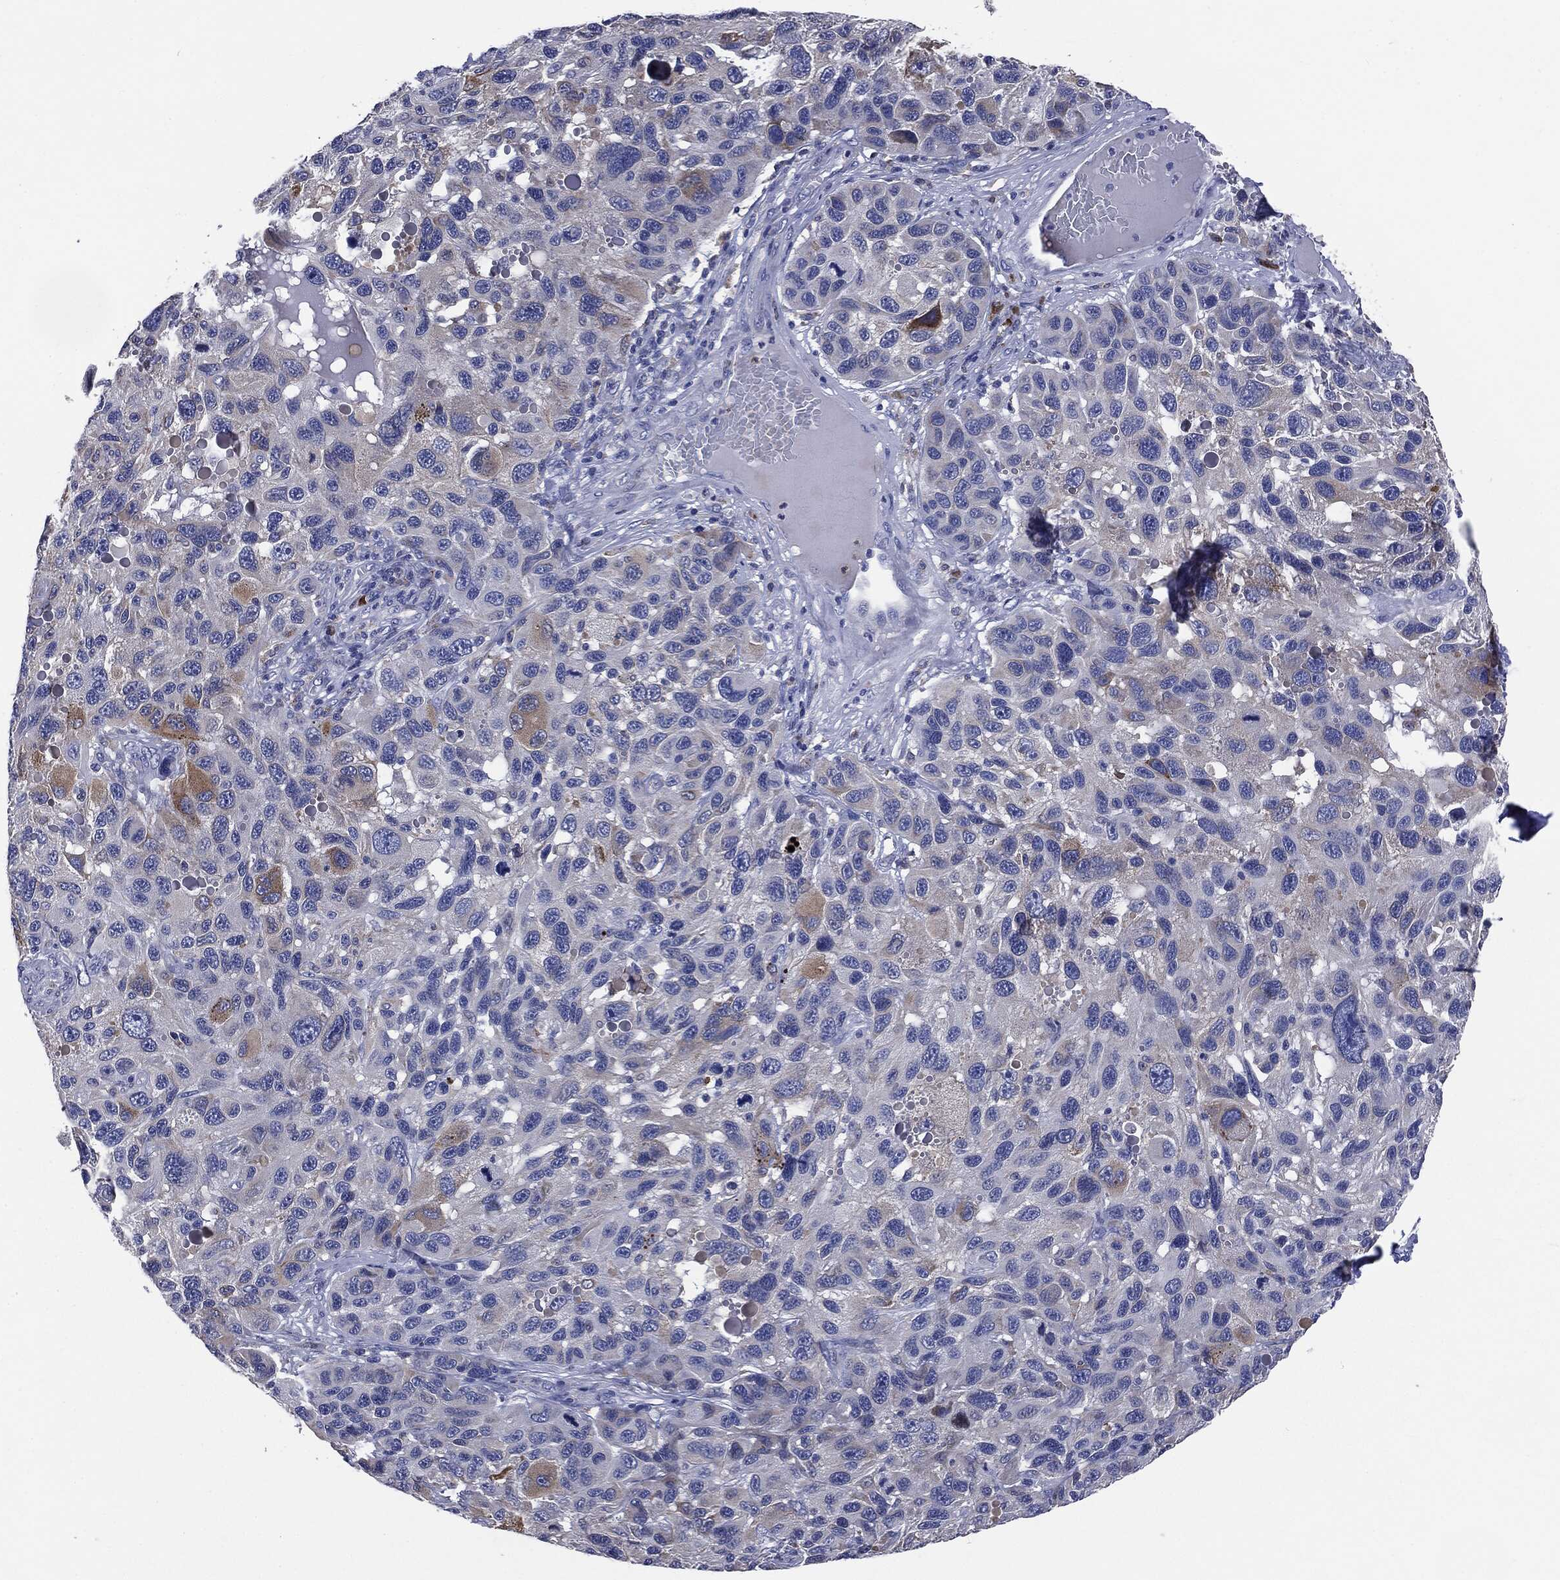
{"staining": {"intensity": "moderate", "quantity": "<25%", "location": "cytoplasmic/membranous"}, "tissue": "melanoma", "cell_type": "Tumor cells", "image_type": "cancer", "snomed": [{"axis": "morphology", "description": "Malignant melanoma, NOS"}, {"axis": "topography", "description": "Skin"}], "caption": "This image displays immunohistochemistry staining of malignant melanoma, with low moderate cytoplasmic/membranous positivity in approximately <25% of tumor cells.", "gene": "PTGS2", "patient": {"sex": "male", "age": 53}}